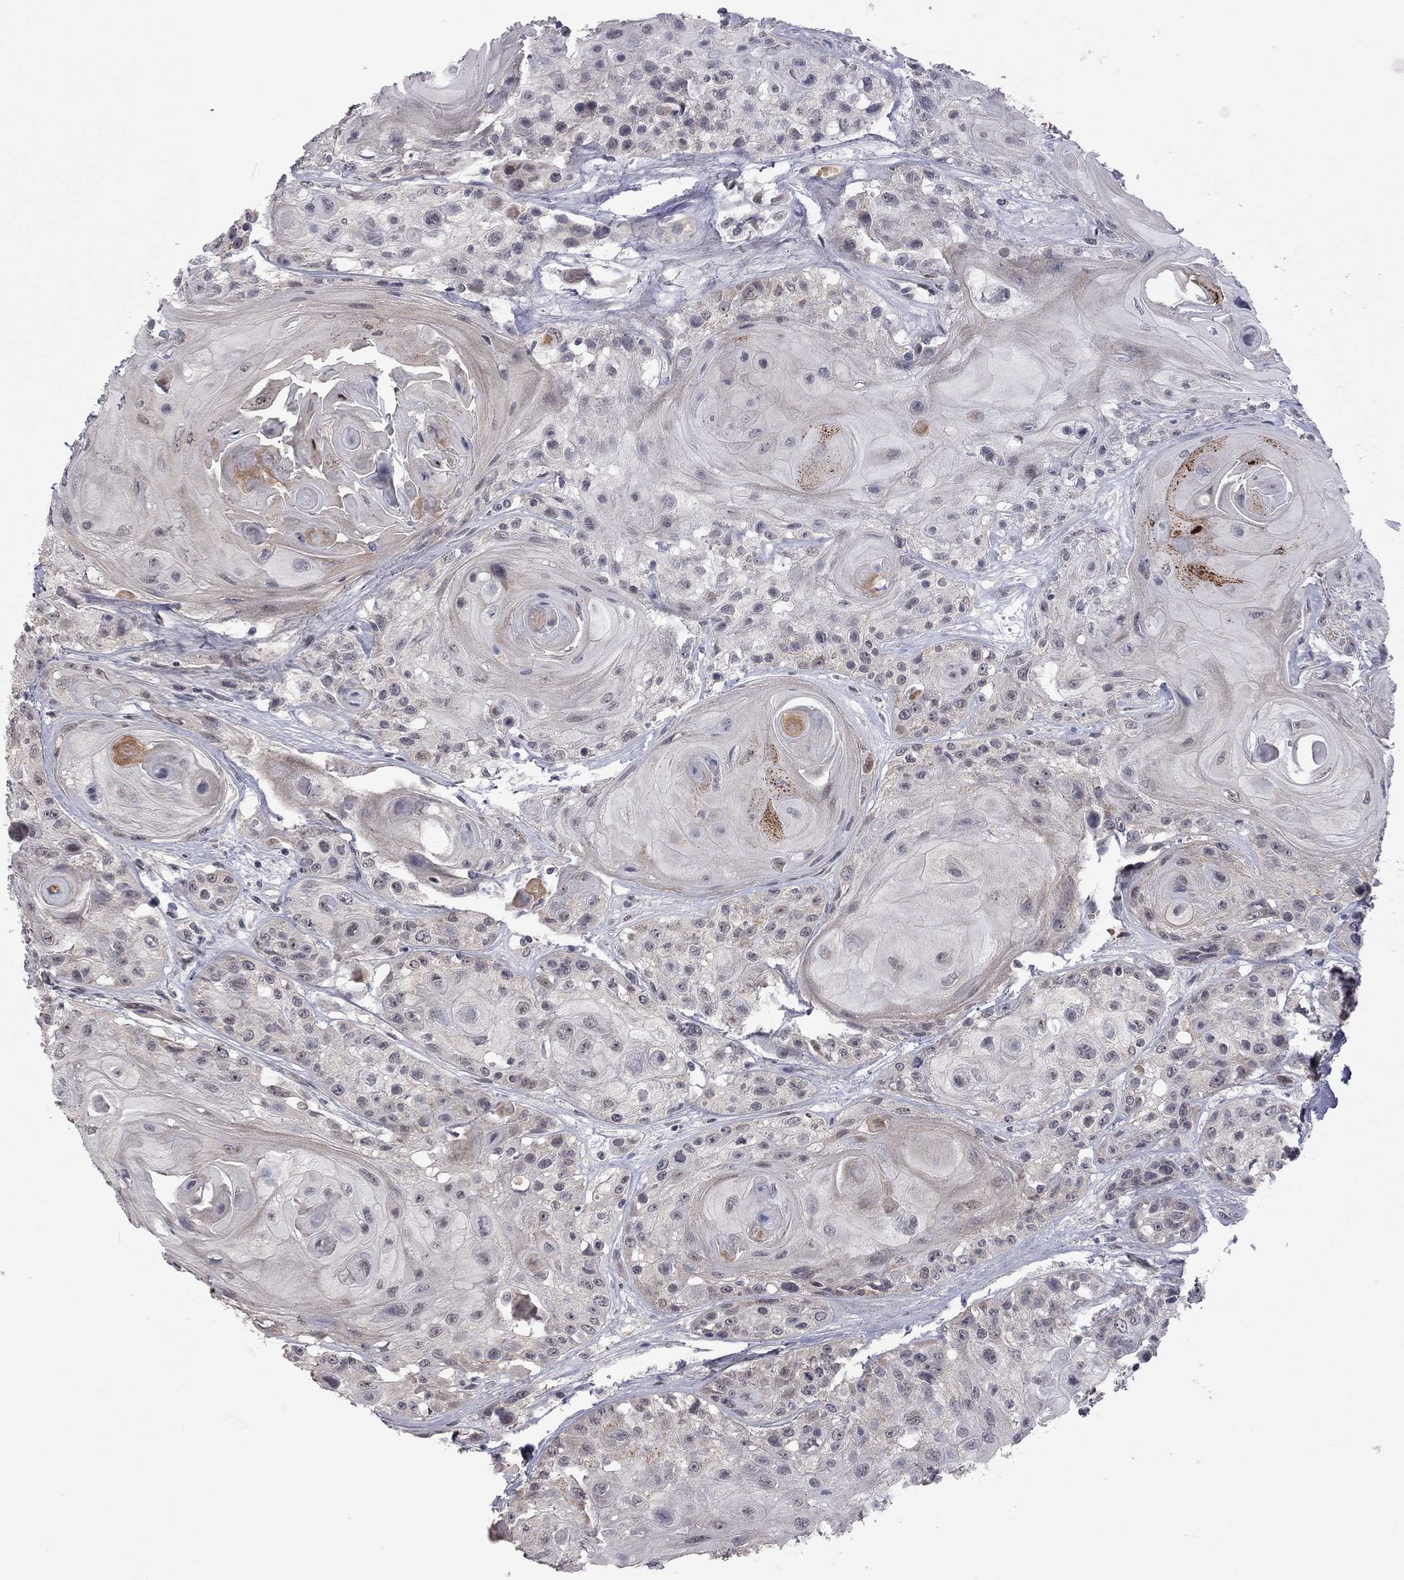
{"staining": {"intensity": "negative", "quantity": "none", "location": "none"}, "tissue": "head and neck cancer", "cell_type": "Tumor cells", "image_type": "cancer", "snomed": [{"axis": "morphology", "description": "Squamous cell carcinoma, NOS"}, {"axis": "topography", "description": "Head-Neck"}], "caption": "There is no significant staining in tumor cells of head and neck cancer.", "gene": "MC3R", "patient": {"sex": "female", "age": 59}}